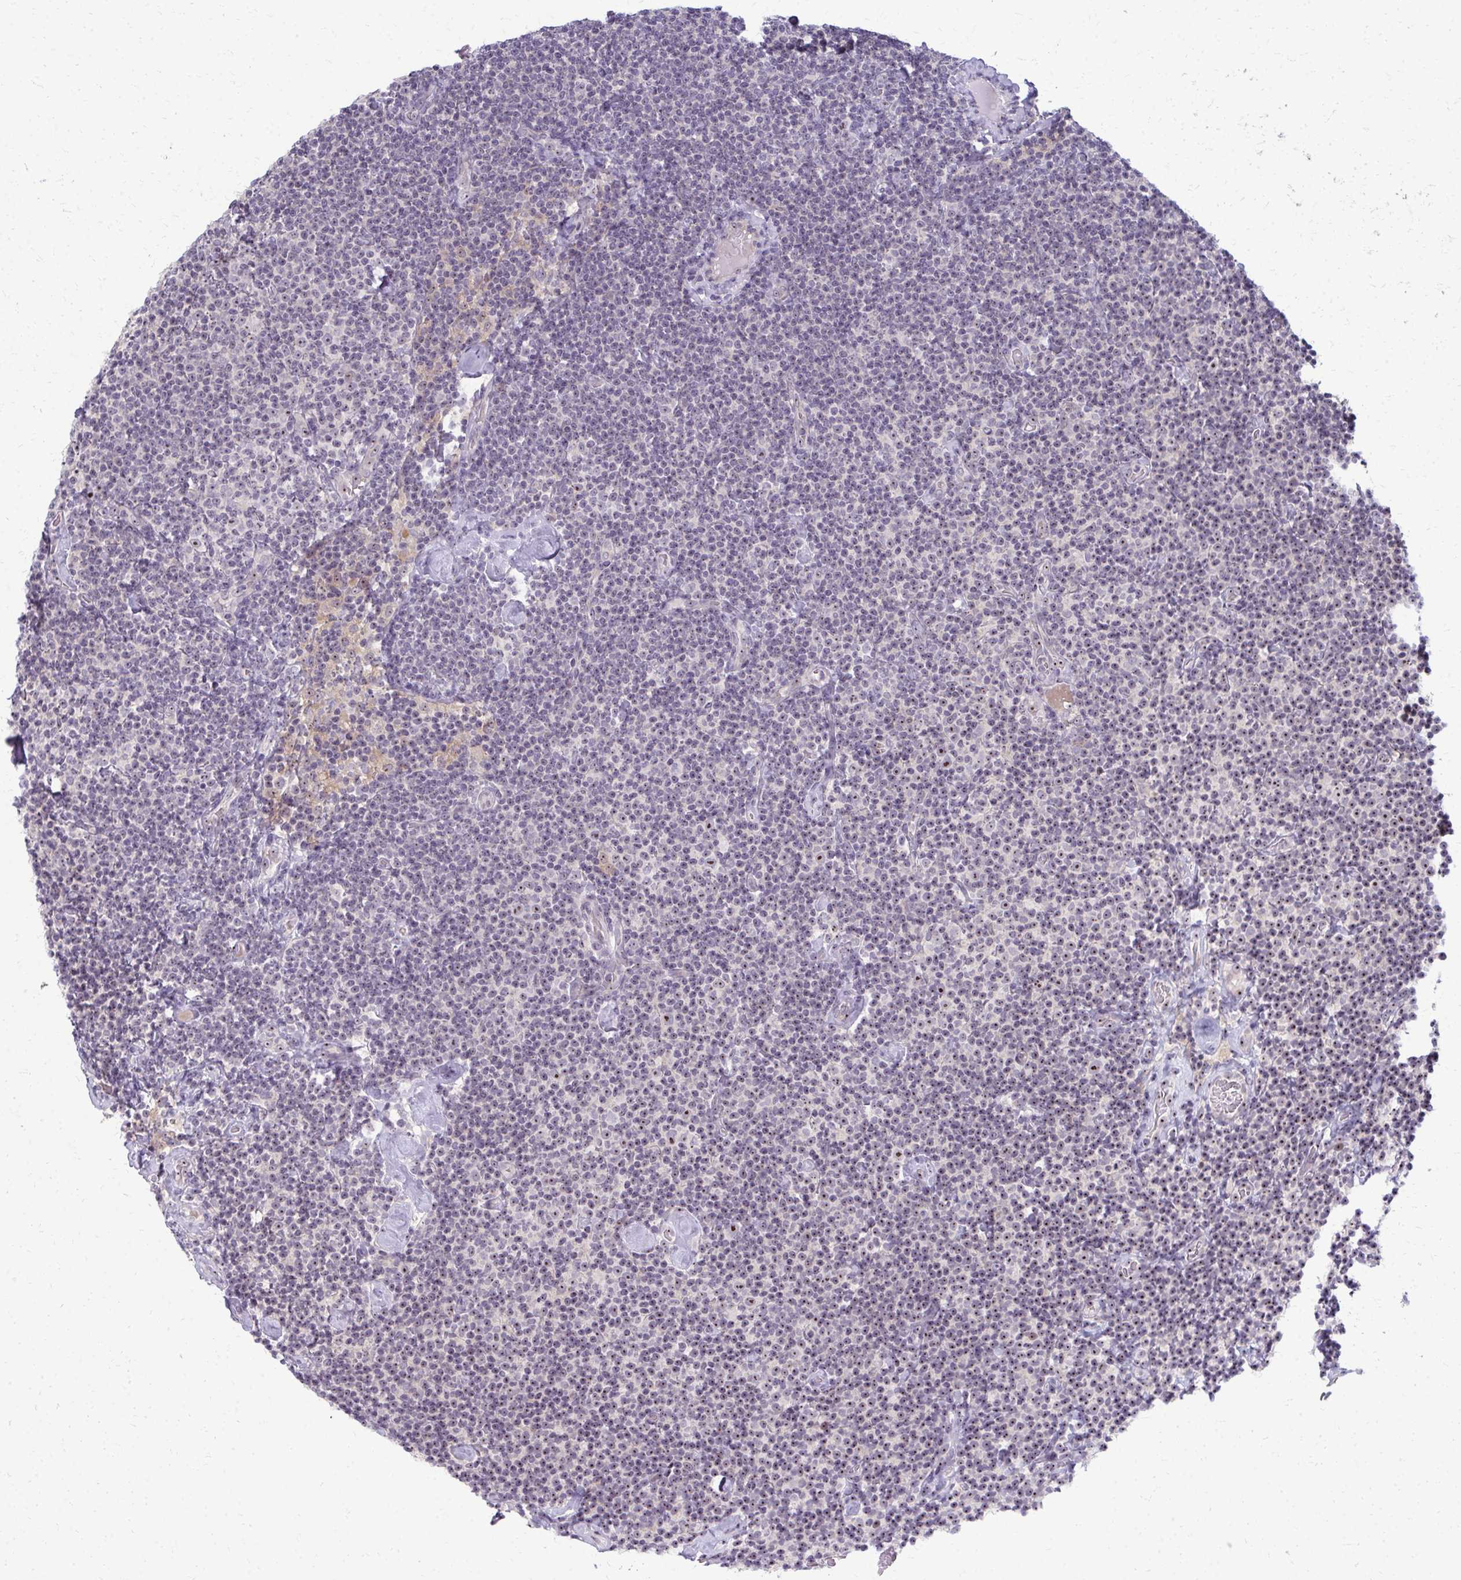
{"staining": {"intensity": "weak", "quantity": ">75%", "location": "nuclear"}, "tissue": "lymphoma", "cell_type": "Tumor cells", "image_type": "cancer", "snomed": [{"axis": "morphology", "description": "Malignant lymphoma, non-Hodgkin's type, Low grade"}, {"axis": "topography", "description": "Lymph node"}], "caption": "Immunohistochemical staining of human malignant lymphoma, non-Hodgkin's type (low-grade) displays low levels of weak nuclear expression in about >75% of tumor cells.", "gene": "NUDT16", "patient": {"sex": "male", "age": 81}}